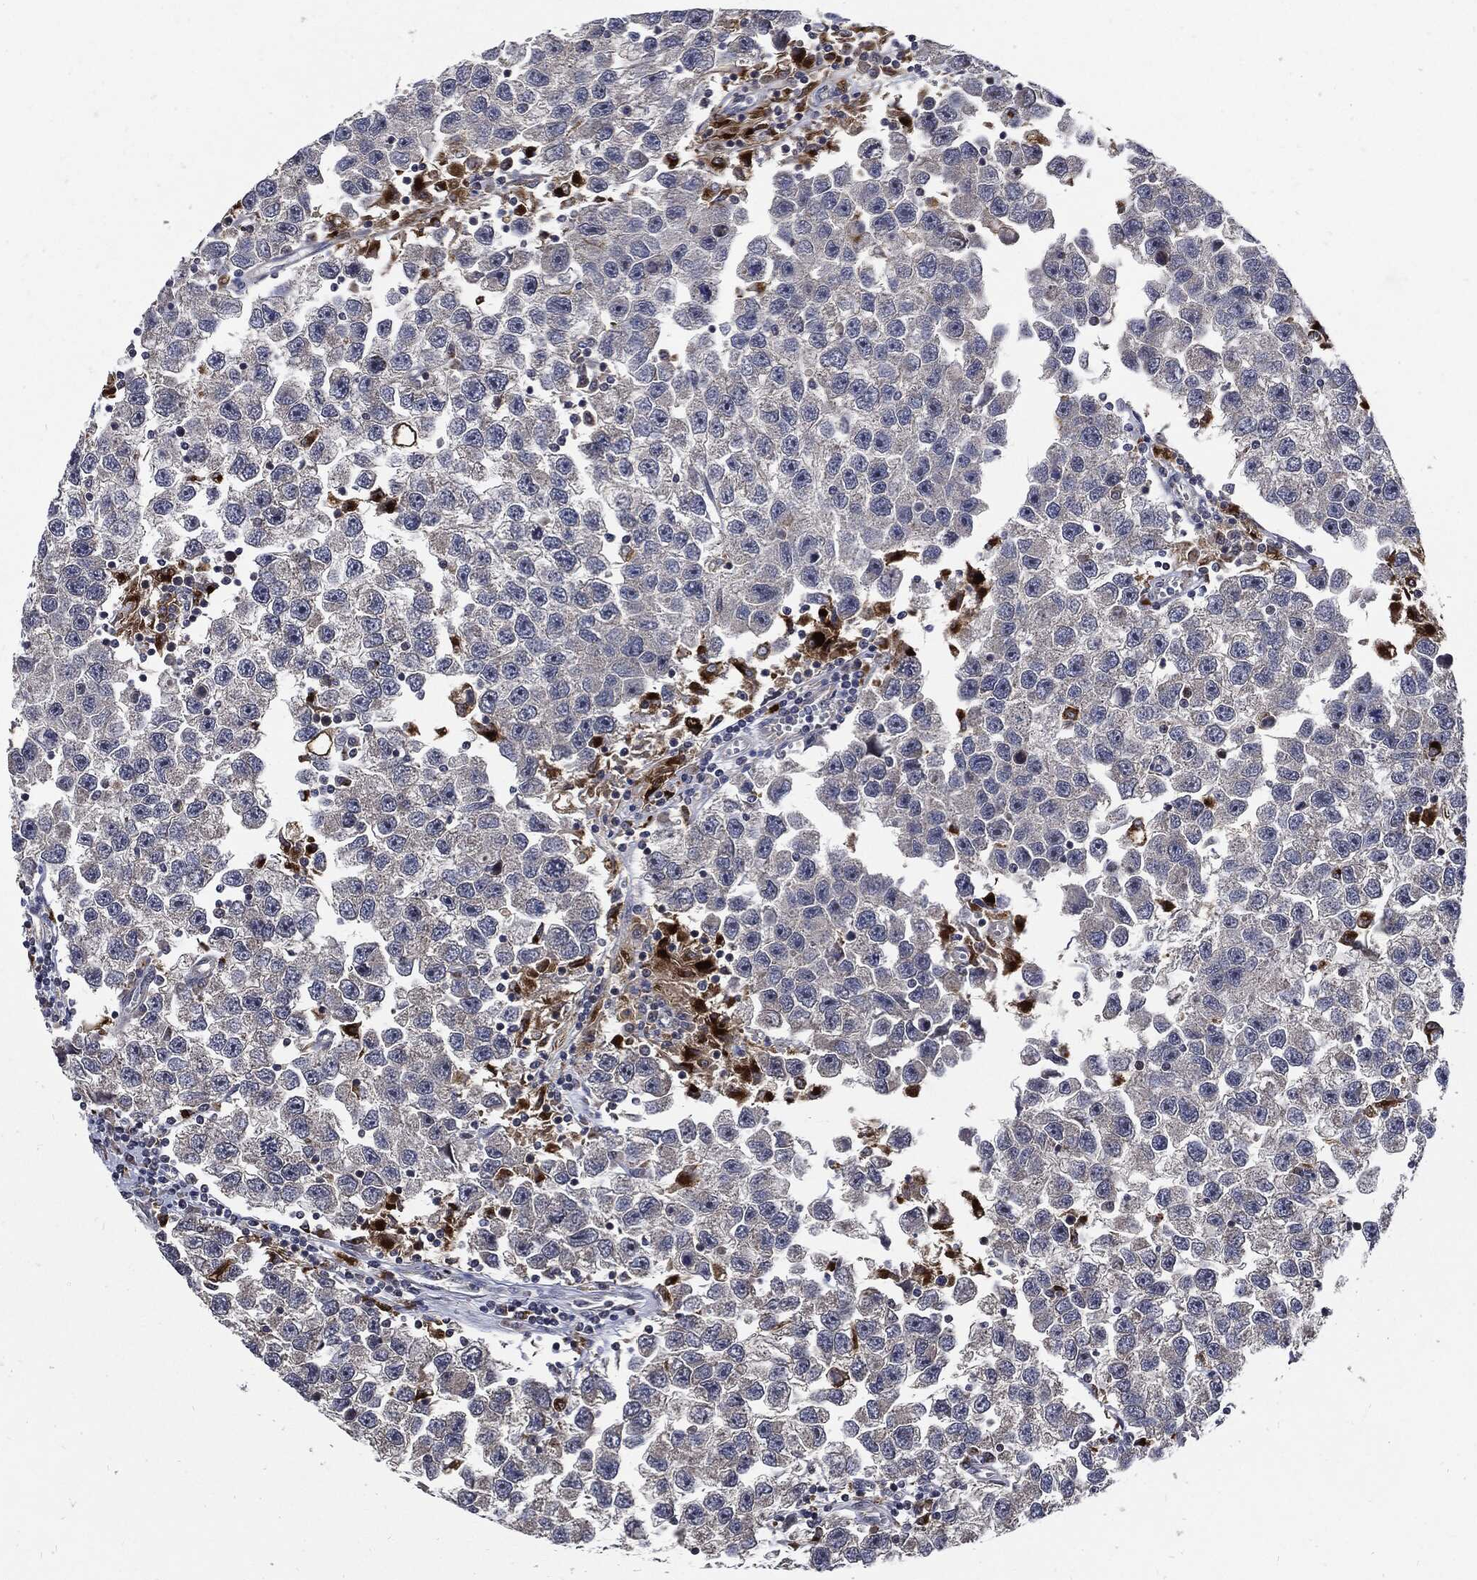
{"staining": {"intensity": "negative", "quantity": "none", "location": "none"}, "tissue": "testis cancer", "cell_type": "Tumor cells", "image_type": "cancer", "snomed": [{"axis": "morphology", "description": "Seminoma, NOS"}, {"axis": "topography", "description": "Testis"}], "caption": "Immunohistochemistry (IHC) image of neoplastic tissue: human testis seminoma stained with DAB (3,3'-diaminobenzidine) exhibits no significant protein expression in tumor cells.", "gene": "SLC31A2", "patient": {"sex": "male", "age": 26}}